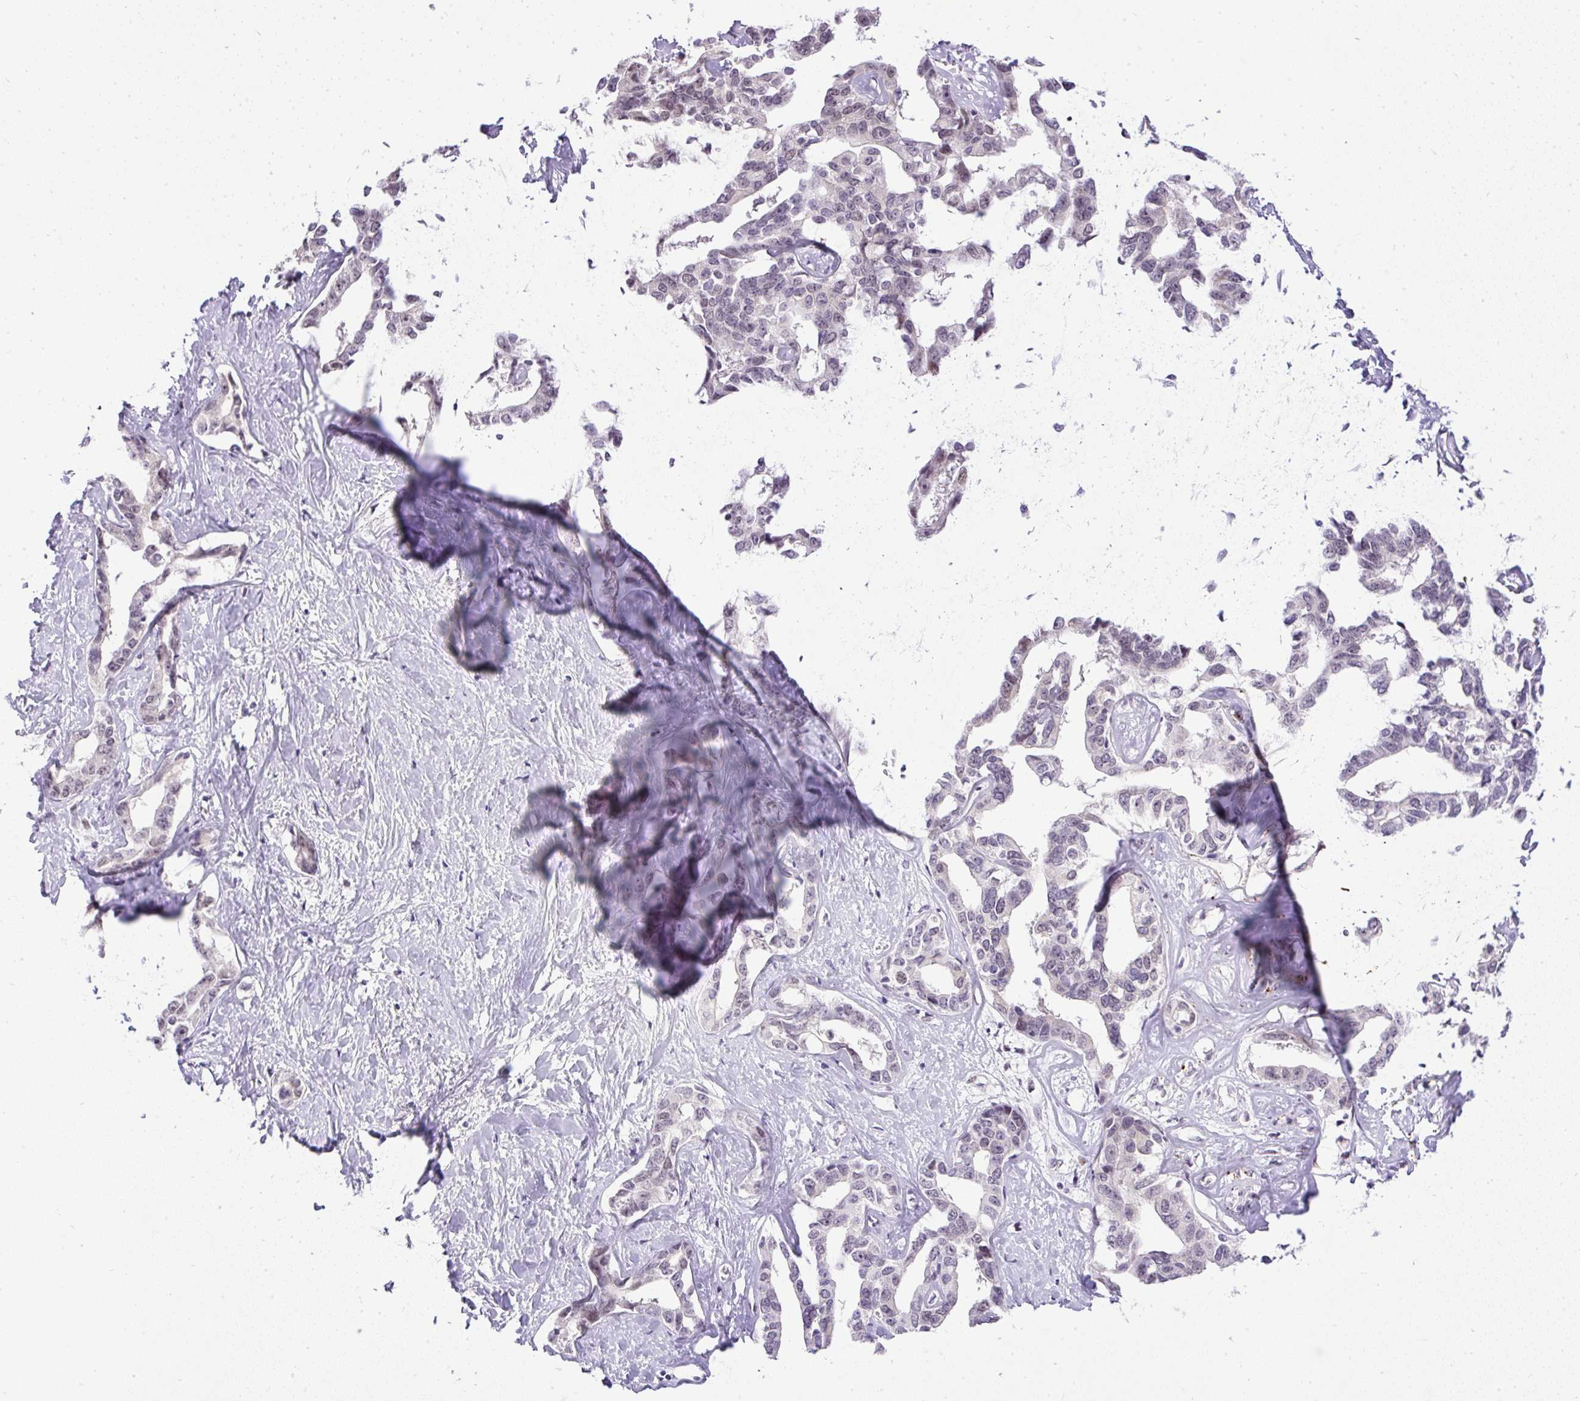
{"staining": {"intensity": "weak", "quantity": "<25%", "location": "nuclear"}, "tissue": "liver cancer", "cell_type": "Tumor cells", "image_type": "cancer", "snomed": [{"axis": "morphology", "description": "Cholangiocarcinoma"}, {"axis": "topography", "description": "Liver"}], "caption": "DAB immunohistochemical staining of liver cancer displays no significant positivity in tumor cells. The staining was performed using DAB to visualize the protein expression in brown, while the nuclei were stained in blue with hematoxylin (Magnification: 20x).", "gene": "WNT10B", "patient": {"sex": "male", "age": 59}}